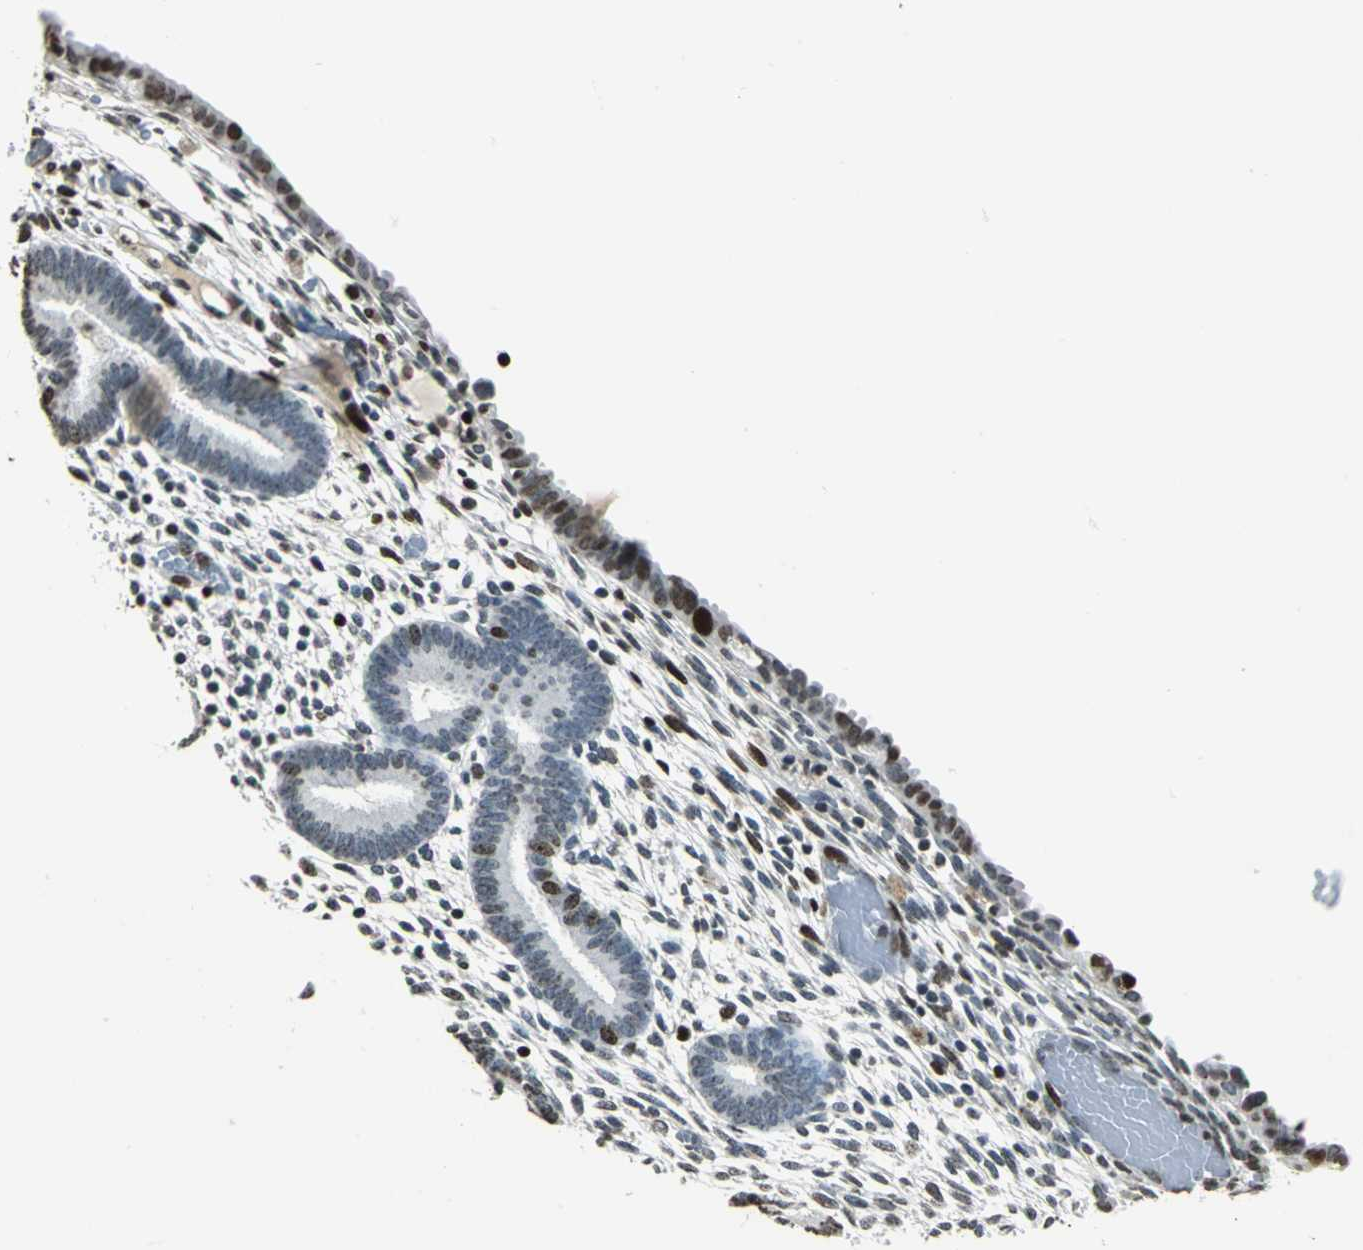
{"staining": {"intensity": "strong", "quantity": "<25%", "location": "nuclear"}, "tissue": "endometrium", "cell_type": "Cells in endometrial stroma", "image_type": "normal", "snomed": [{"axis": "morphology", "description": "Normal tissue, NOS"}, {"axis": "topography", "description": "Endometrium"}], "caption": "The histopathology image demonstrates staining of benign endometrium, revealing strong nuclear protein staining (brown color) within cells in endometrial stroma.", "gene": "MCM4", "patient": {"sex": "female", "age": 57}}